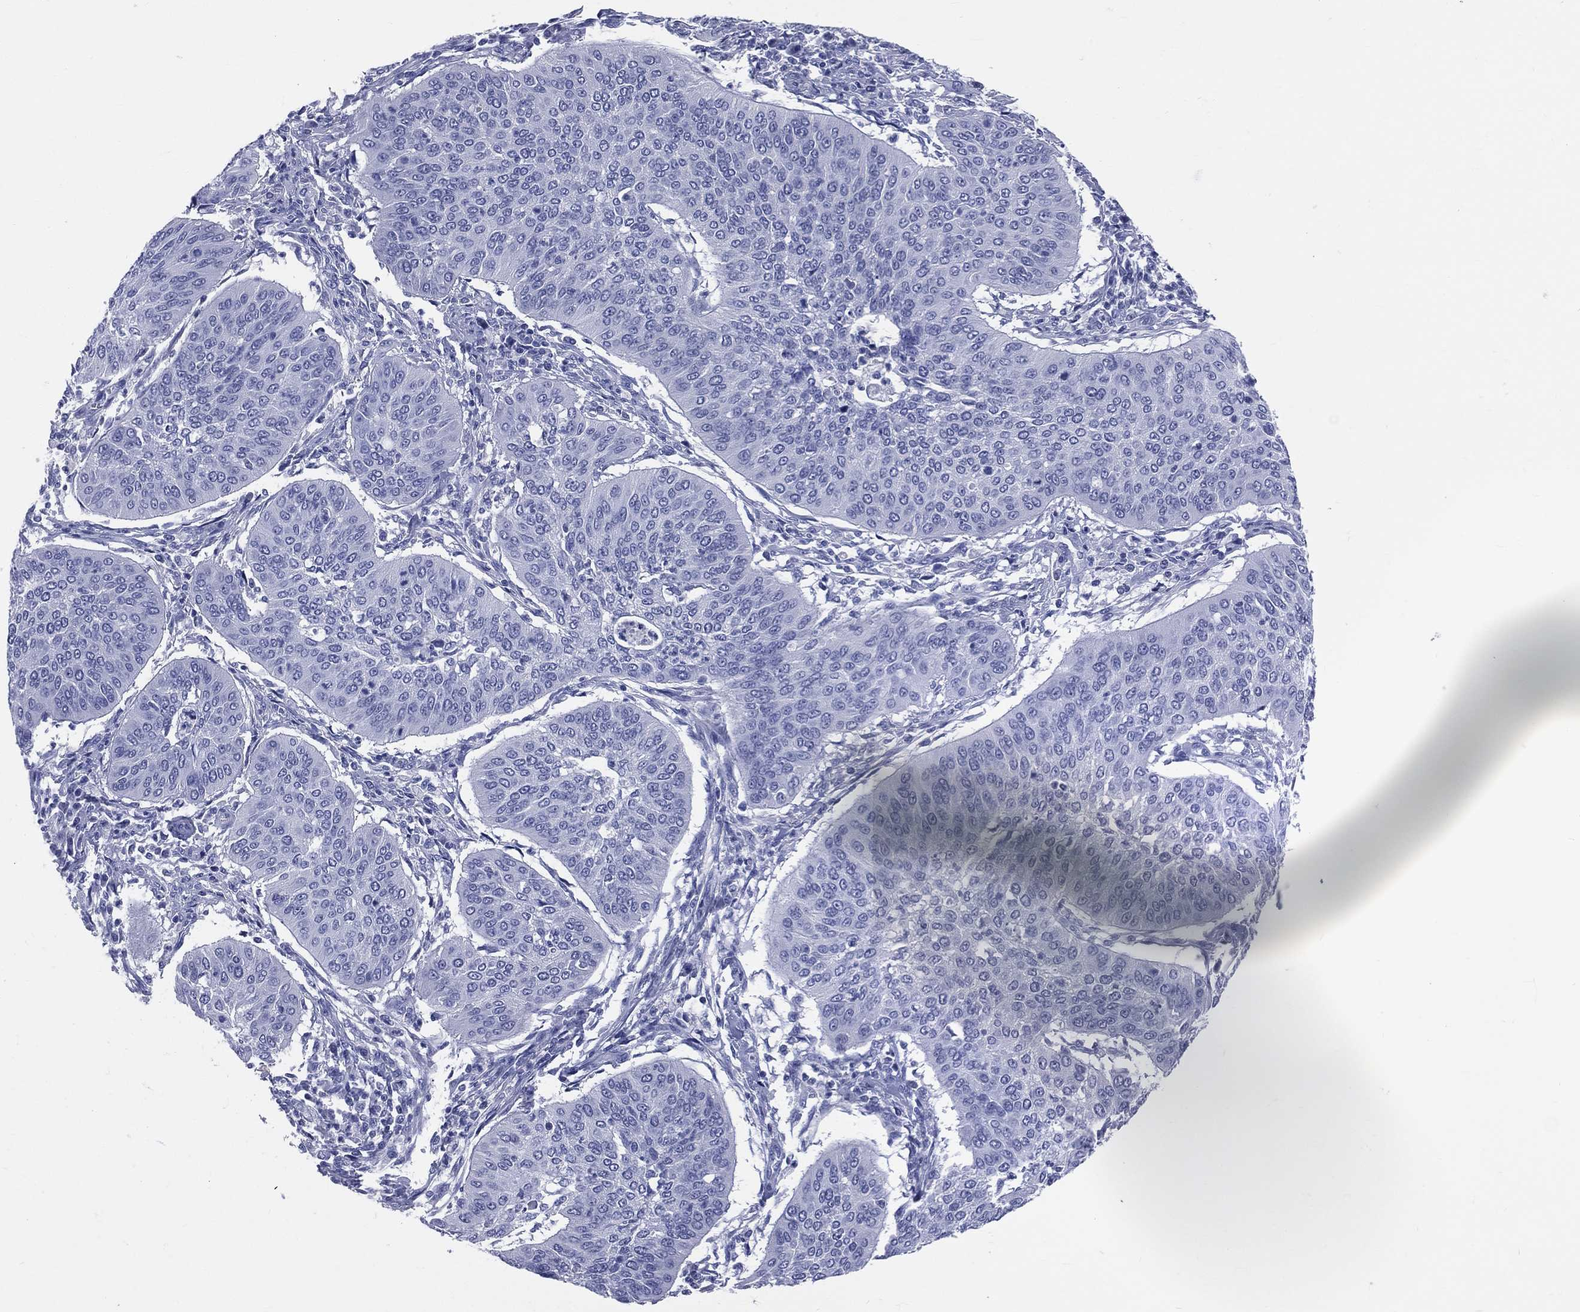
{"staining": {"intensity": "negative", "quantity": "none", "location": "none"}, "tissue": "cervical cancer", "cell_type": "Tumor cells", "image_type": "cancer", "snomed": [{"axis": "morphology", "description": "Normal tissue, NOS"}, {"axis": "morphology", "description": "Squamous cell carcinoma, NOS"}, {"axis": "topography", "description": "Cervix"}], "caption": "This is a histopathology image of IHC staining of squamous cell carcinoma (cervical), which shows no staining in tumor cells. Nuclei are stained in blue.", "gene": "CYLC1", "patient": {"sex": "female", "age": 39}}